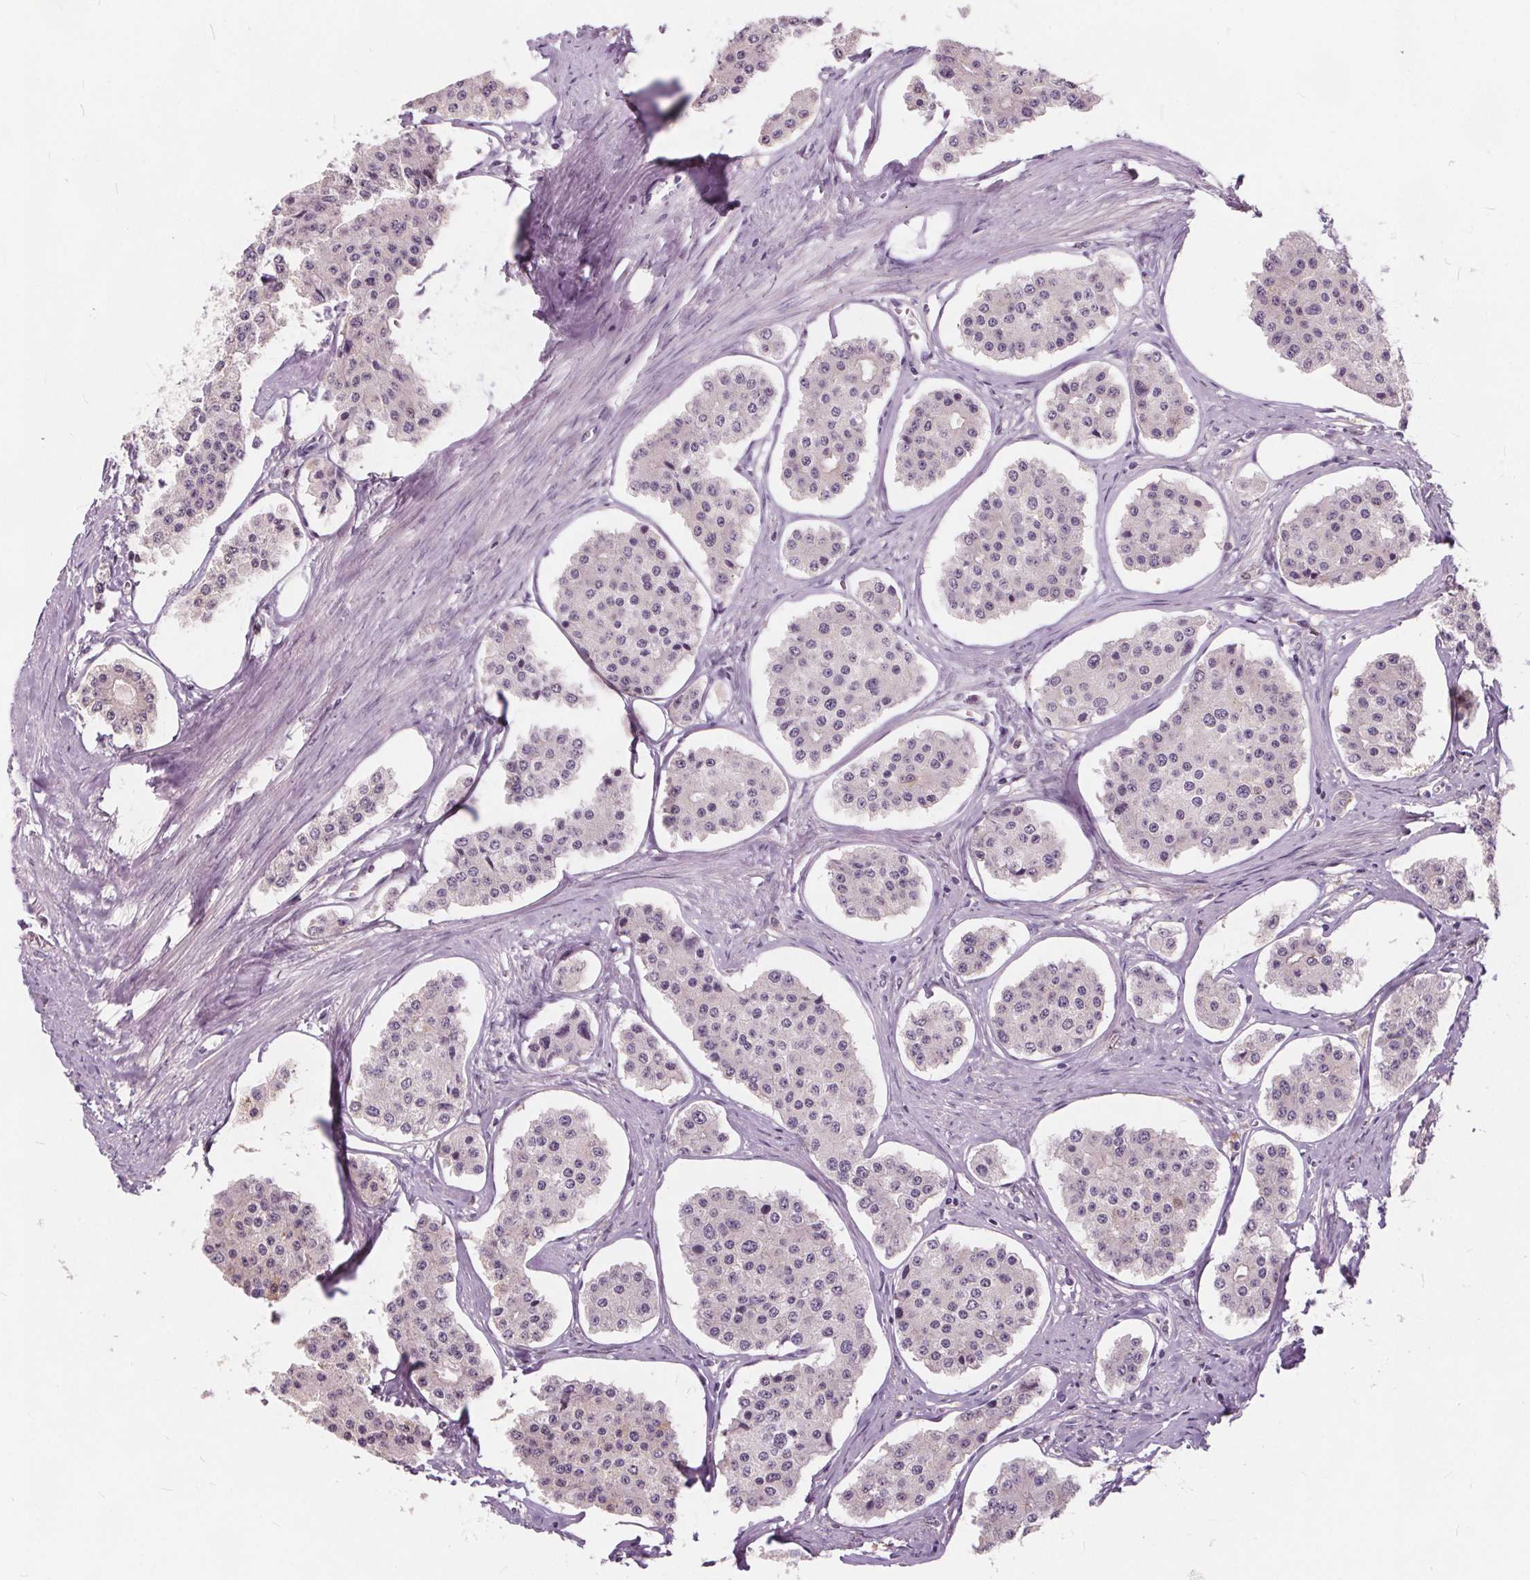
{"staining": {"intensity": "negative", "quantity": "none", "location": "none"}, "tissue": "carcinoid", "cell_type": "Tumor cells", "image_type": "cancer", "snomed": [{"axis": "morphology", "description": "Carcinoid, malignant, NOS"}, {"axis": "topography", "description": "Small intestine"}], "caption": "Histopathology image shows no significant protein expression in tumor cells of carcinoid.", "gene": "HAAO", "patient": {"sex": "female", "age": 65}}